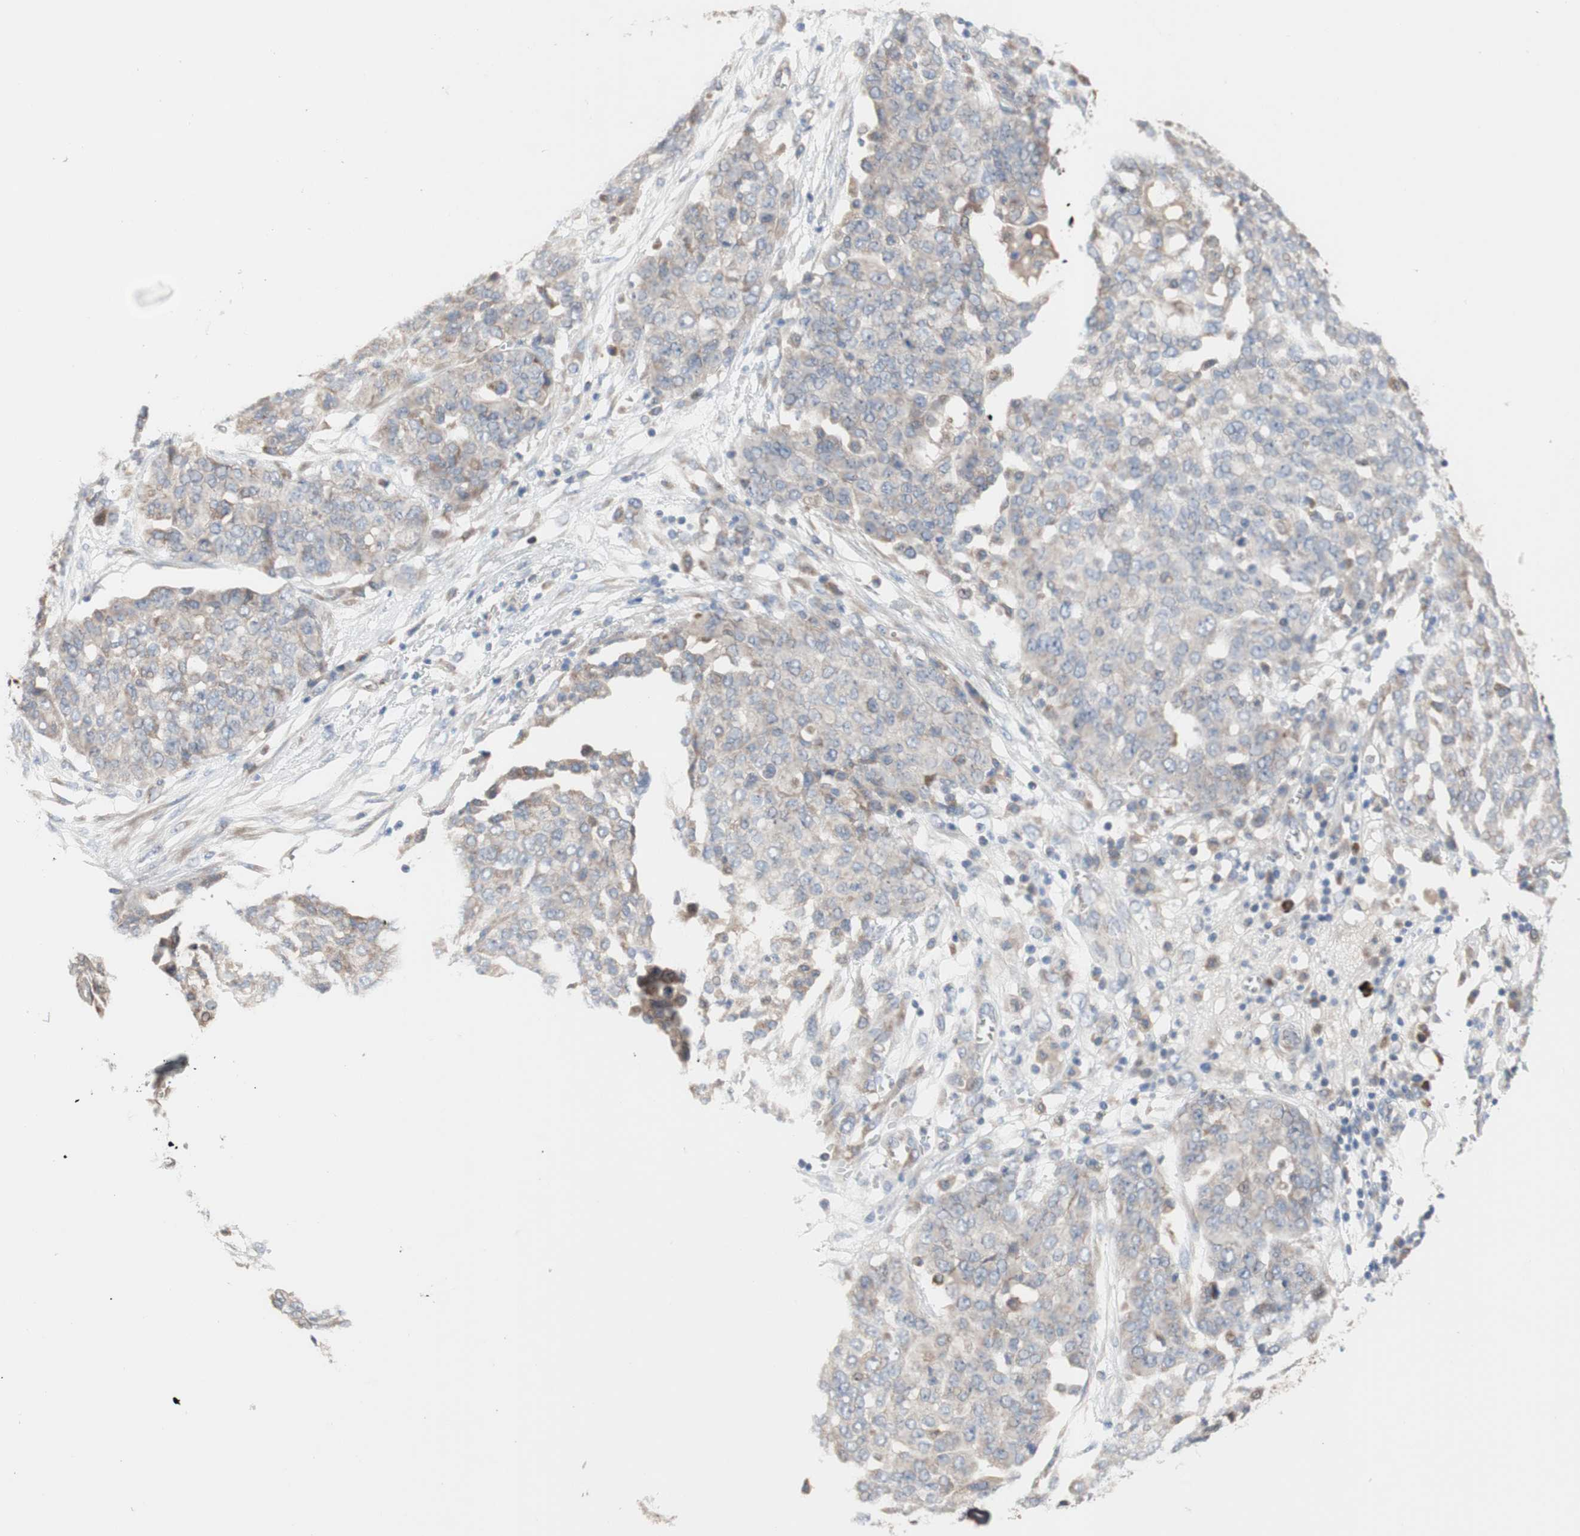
{"staining": {"intensity": "weak", "quantity": "25%-75%", "location": "cytoplasmic/membranous"}, "tissue": "ovarian cancer", "cell_type": "Tumor cells", "image_type": "cancer", "snomed": [{"axis": "morphology", "description": "Cystadenocarcinoma, serous, NOS"}, {"axis": "topography", "description": "Soft tissue"}, {"axis": "topography", "description": "Ovary"}], "caption": "DAB (3,3'-diaminobenzidine) immunohistochemical staining of human ovarian cancer (serous cystadenocarcinoma) demonstrates weak cytoplasmic/membranous protein positivity in approximately 25%-75% of tumor cells.", "gene": "TTC14", "patient": {"sex": "female", "age": 57}}